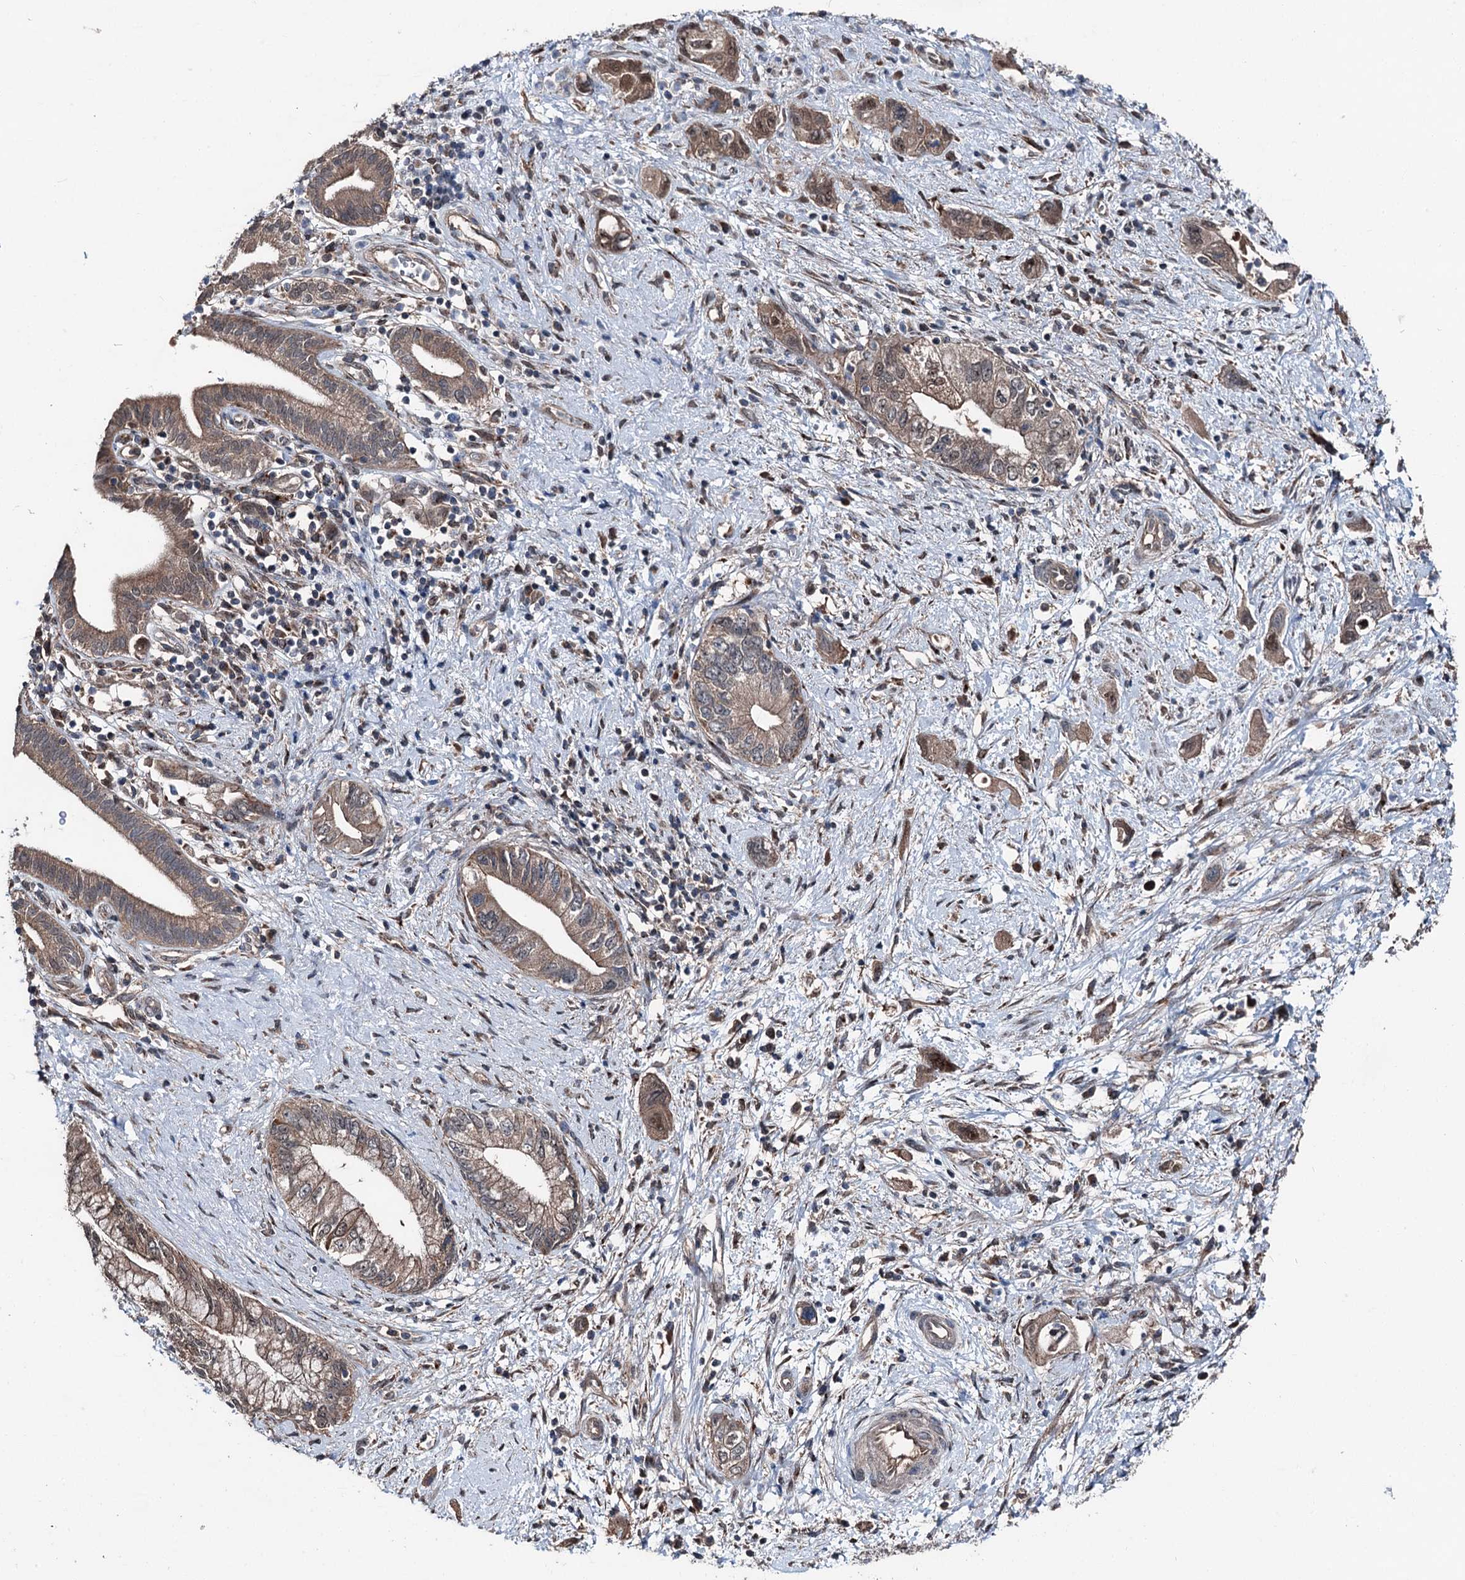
{"staining": {"intensity": "moderate", "quantity": "25%-75%", "location": "cytoplasmic/membranous"}, "tissue": "pancreatic cancer", "cell_type": "Tumor cells", "image_type": "cancer", "snomed": [{"axis": "morphology", "description": "Adenocarcinoma, NOS"}, {"axis": "topography", "description": "Pancreas"}], "caption": "Protein expression by IHC shows moderate cytoplasmic/membranous expression in approximately 25%-75% of tumor cells in adenocarcinoma (pancreatic).", "gene": "PSMD13", "patient": {"sex": "female", "age": 73}}